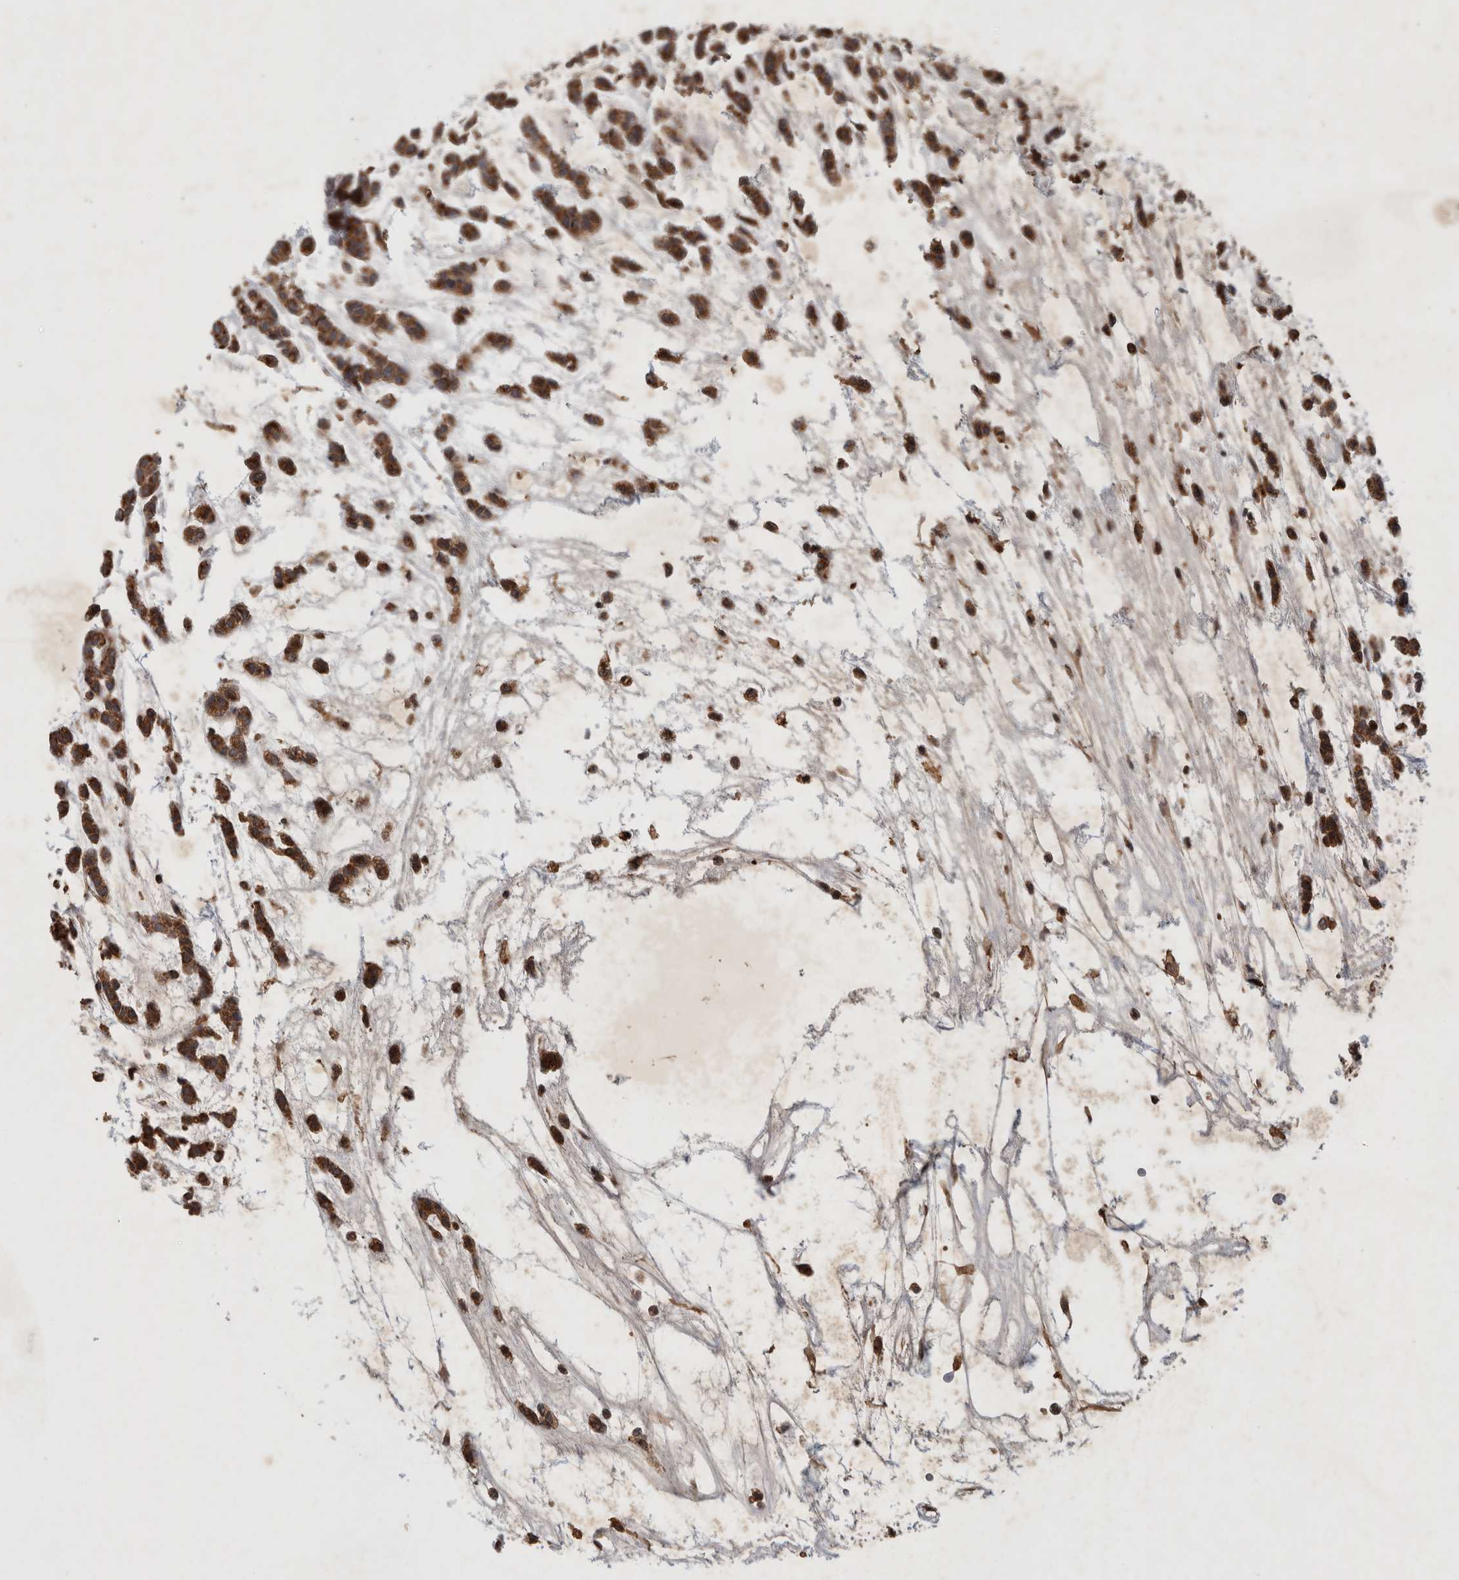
{"staining": {"intensity": "strong", "quantity": ">75%", "location": "cytoplasmic/membranous"}, "tissue": "head and neck cancer", "cell_type": "Tumor cells", "image_type": "cancer", "snomed": [{"axis": "morphology", "description": "Adenocarcinoma, NOS"}, {"axis": "morphology", "description": "Adenoma, NOS"}, {"axis": "topography", "description": "Head-Neck"}], "caption": "Immunohistochemical staining of head and neck adenocarcinoma reveals high levels of strong cytoplasmic/membranous protein positivity in about >75% of tumor cells. (DAB IHC, brown staining for protein, blue staining for nuclei).", "gene": "SERAC1", "patient": {"sex": "female", "age": 55}}